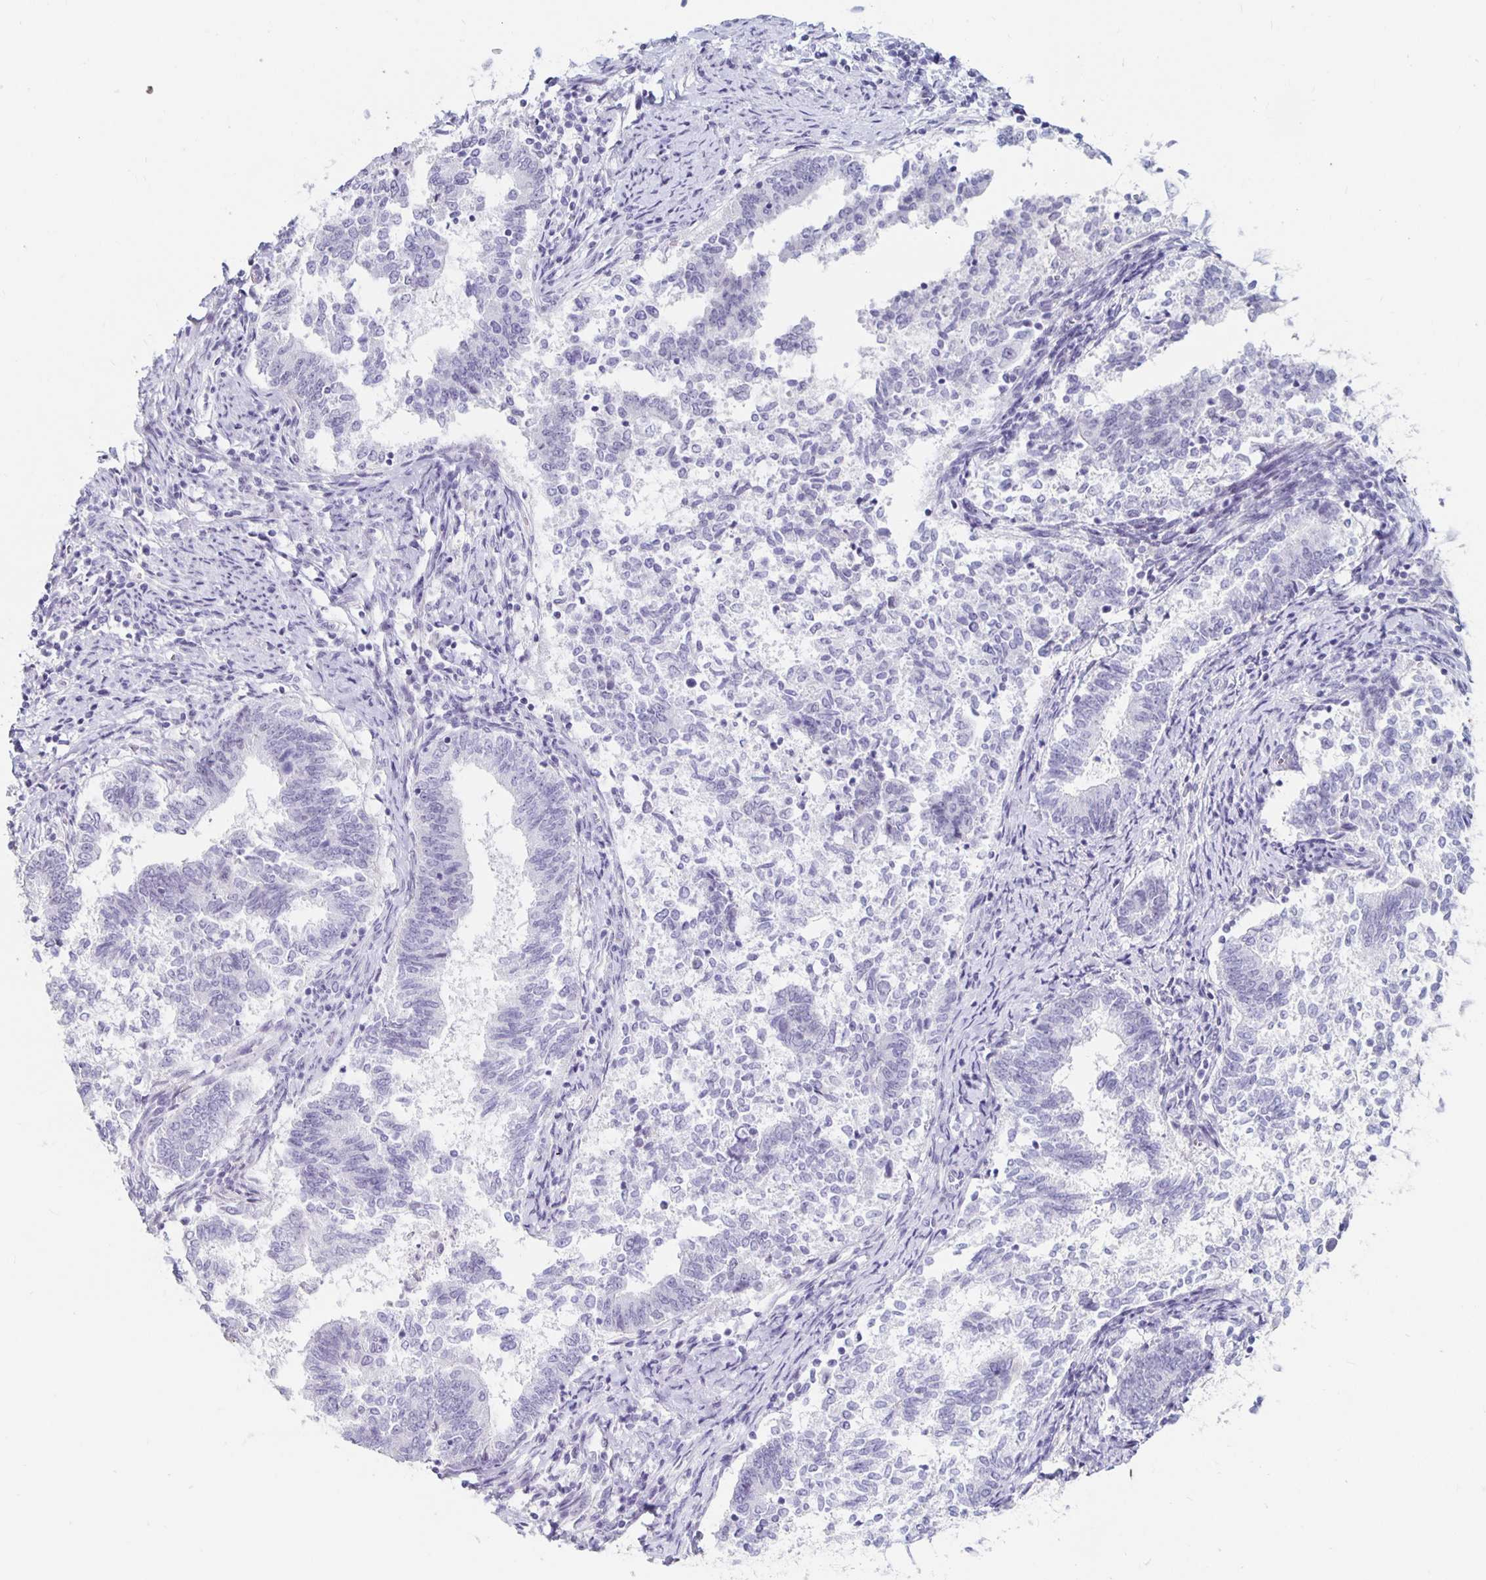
{"staining": {"intensity": "negative", "quantity": "none", "location": "none"}, "tissue": "endometrial cancer", "cell_type": "Tumor cells", "image_type": "cancer", "snomed": [{"axis": "morphology", "description": "Adenocarcinoma, NOS"}, {"axis": "topography", "description": "Endometrium"}], "caption": "IHC histopathology image of neoplastic tissue: human adenocarcinoma (endometrial) stained with DAB (3,3'-diaminobenzidine) demonstrates no significant protein staining in tumor cells. (Stains: DAB immunohistochemistry with hematoxylin counter stain, Microscopy: brightfield microscopy at high magnification).", "gene": "KCNQ2", "patient": {"sex": "female", "age": 65}}